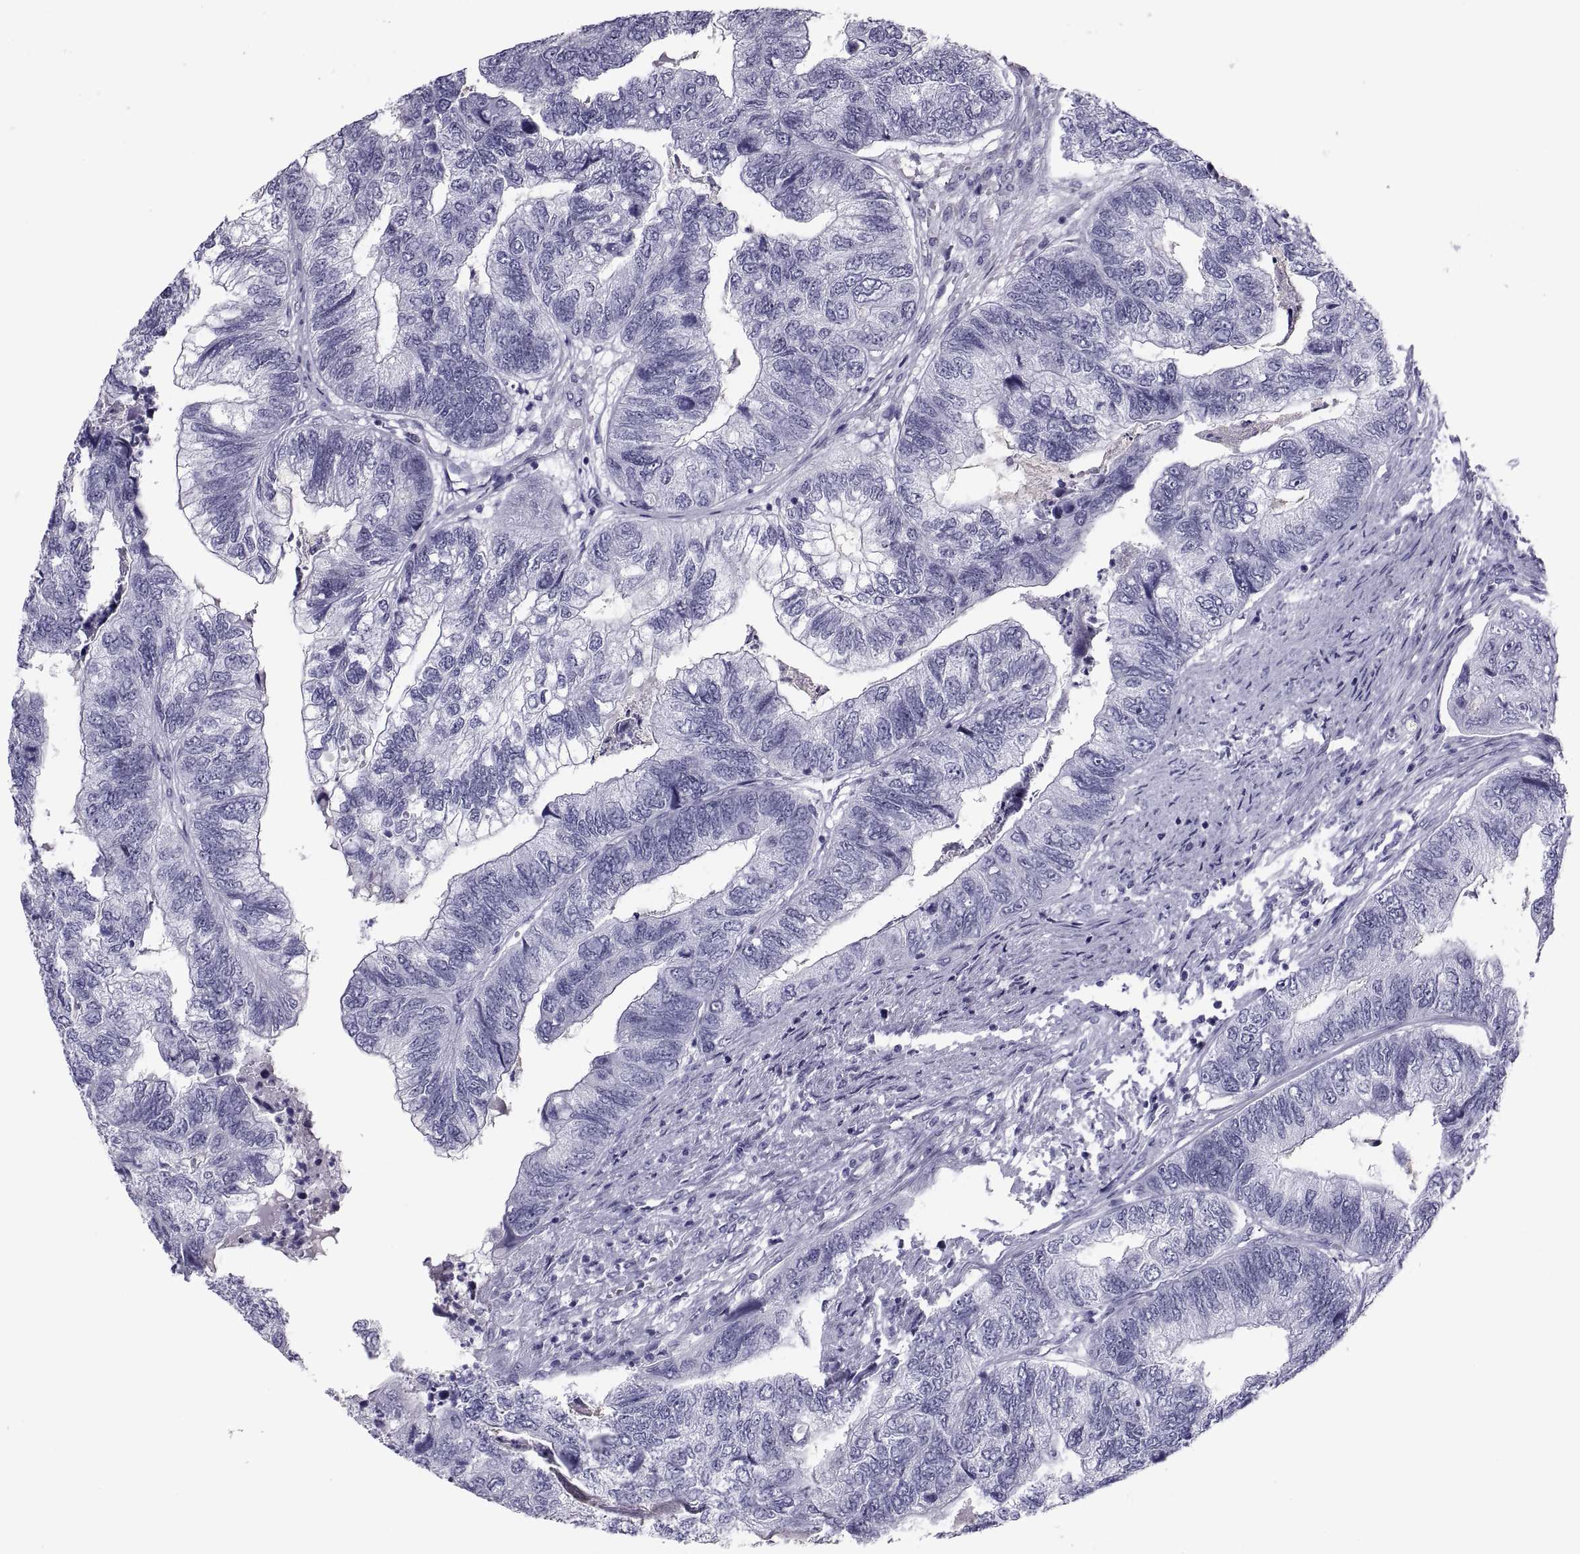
{"staining": {"intensity": "negative", "quantity": "none", "location": "none"}, "tissue": "colorectal cancer", "cell_type": "Tumor cells", "image_type": "cancer", "snomed": [{"axis": "morphology", "description": "Adenocarcinoma, NOS"}, {"axis": "topography", "description": "Colon"}], "caption": "Image shows no significant protein expression in tumor cells of colorectal cancer.", "gene": "CRISP1", "patient": {"sex": "female", "age": 67}}